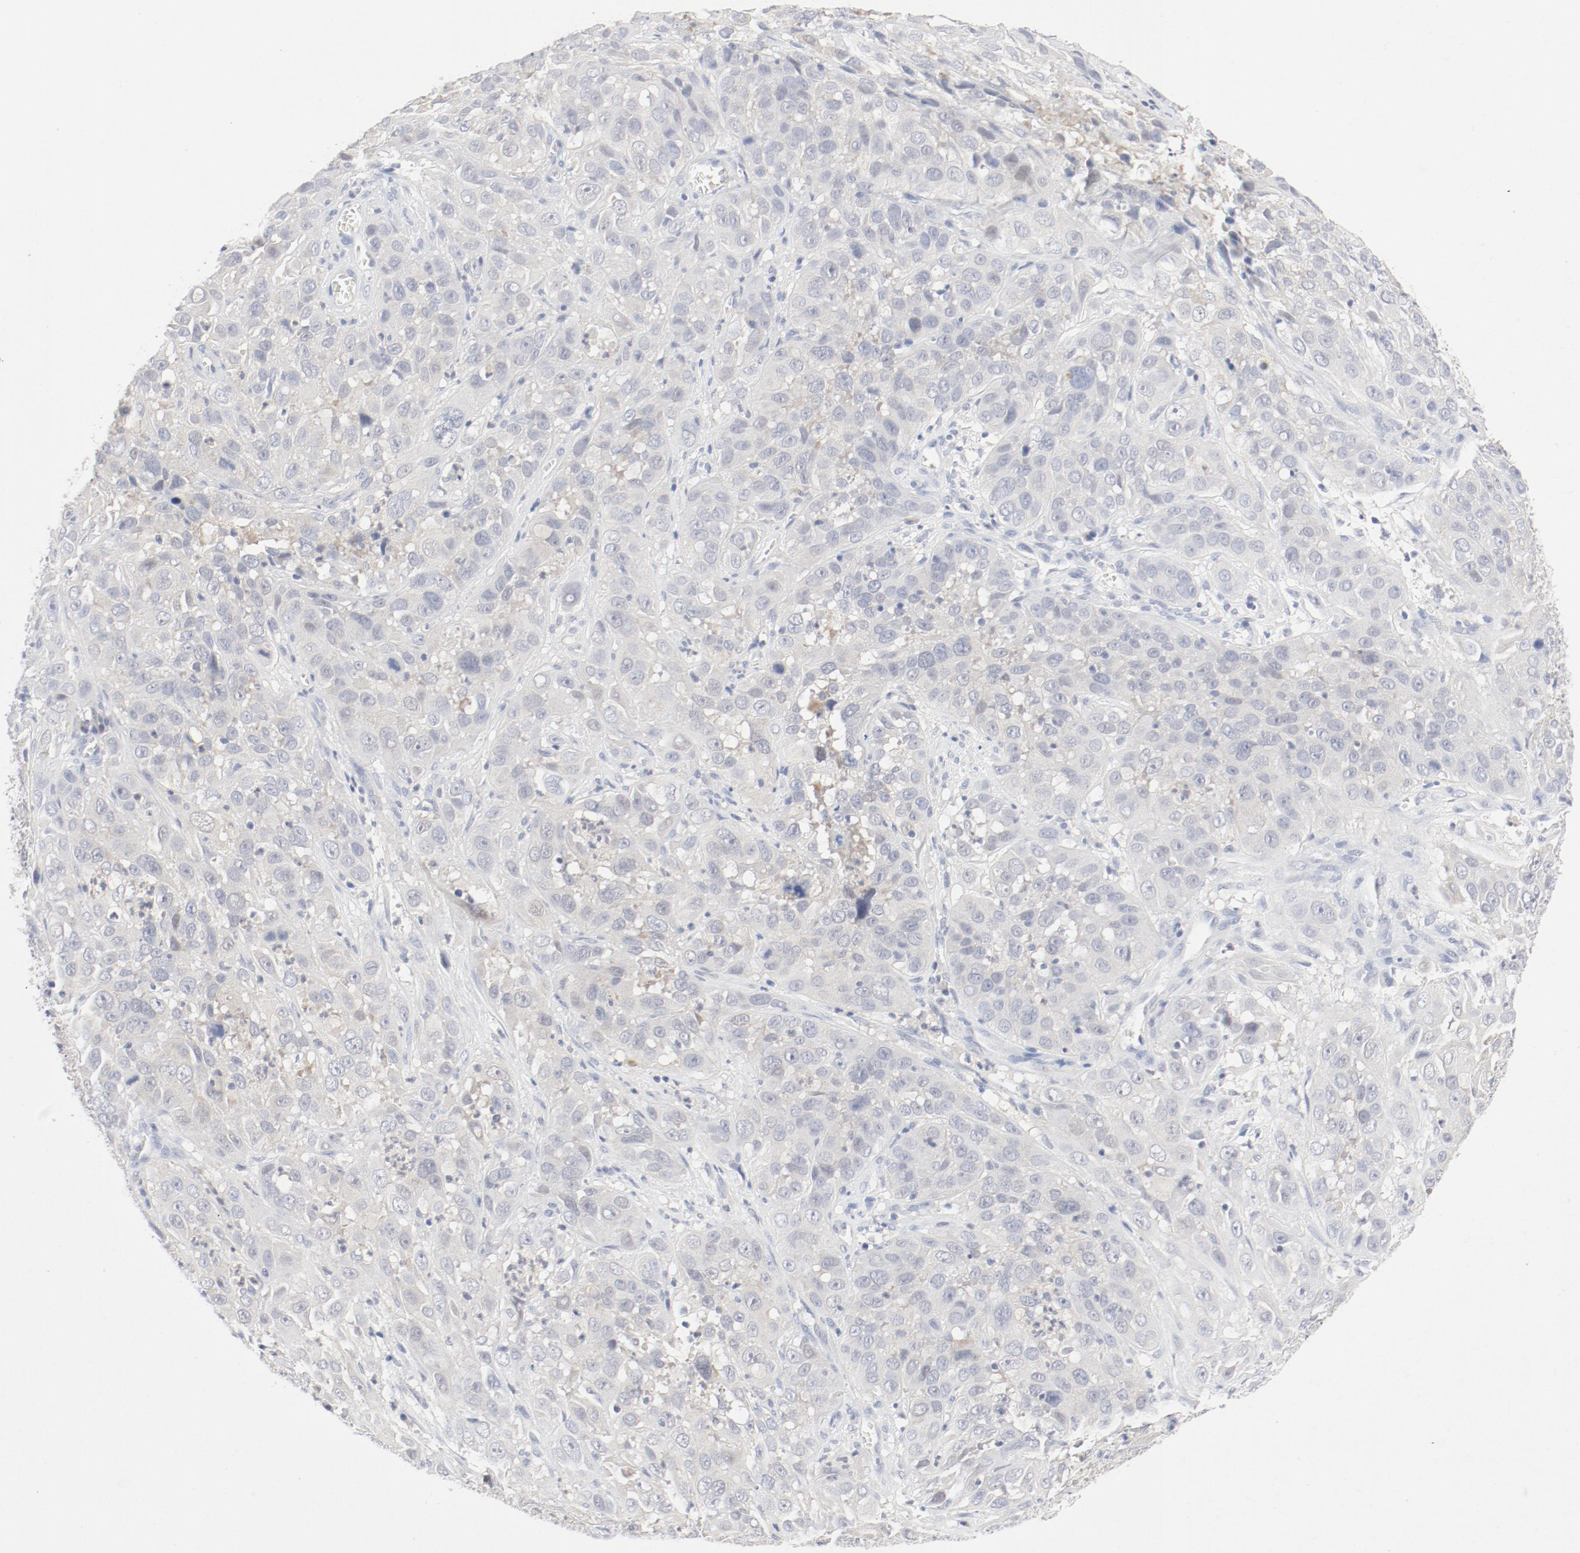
{"staining": {"intensity": "negative", "quantity": "none", "location": "none"}, "tissue": "cervical cancer", "cell_type": "Tumor cells", "image_type": "cancer", "snomed": [{"axis": "morphology", "description": "Squamous cell carcinoma, NOS"}, {"axis": "topography", "description": "Cervix"}], "caption": "This histopathology image is of squamous cell carcinoma (cervical) stained with immunohistochemistry to label a protein in brown with the nuclei are counter-stained blue. There is no staining in tumor cells.", "gene": "PGM1", "patient": {"sex": "female", "age": 32}}